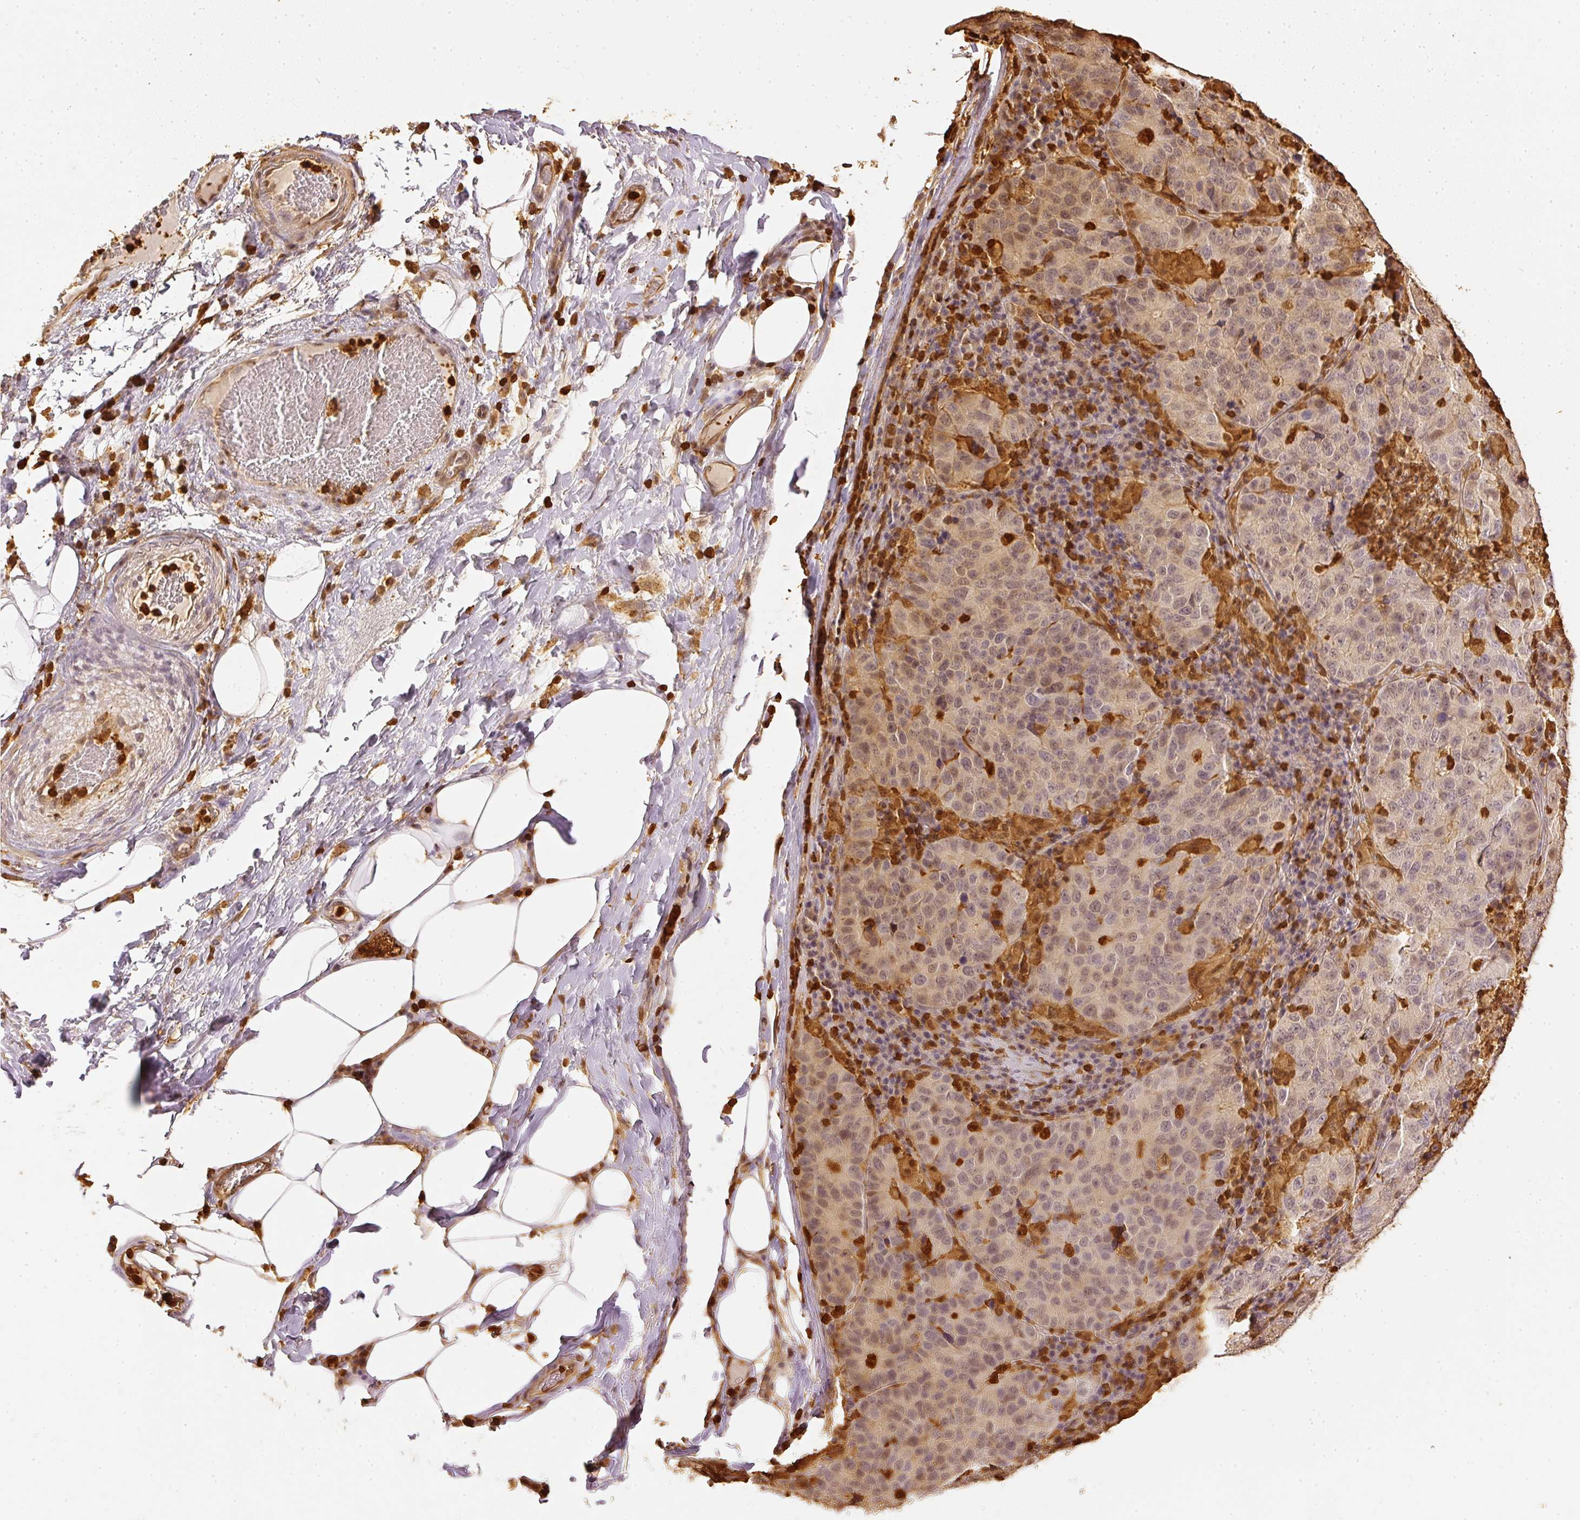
{"staining": {"intensity": "weak", "quantity": "25%-75%", "location": "nuclear"}, "tissue": "stomach cancer", "cell_type": "Tumor cells", "image_type": "cancer", "snomed": [{"axis": "morphology", "description": "Adenocarcinoma, NOS"}, {"axis": "topography", "description": "Stomach"}], "caption": "The micrograph exhibits staining of stomach cancer, revealing weak nuclear protein positivity (brown color) within tumor cells.", "gene": "PFN1", "patient": {"sex": "male", "age": 71}}